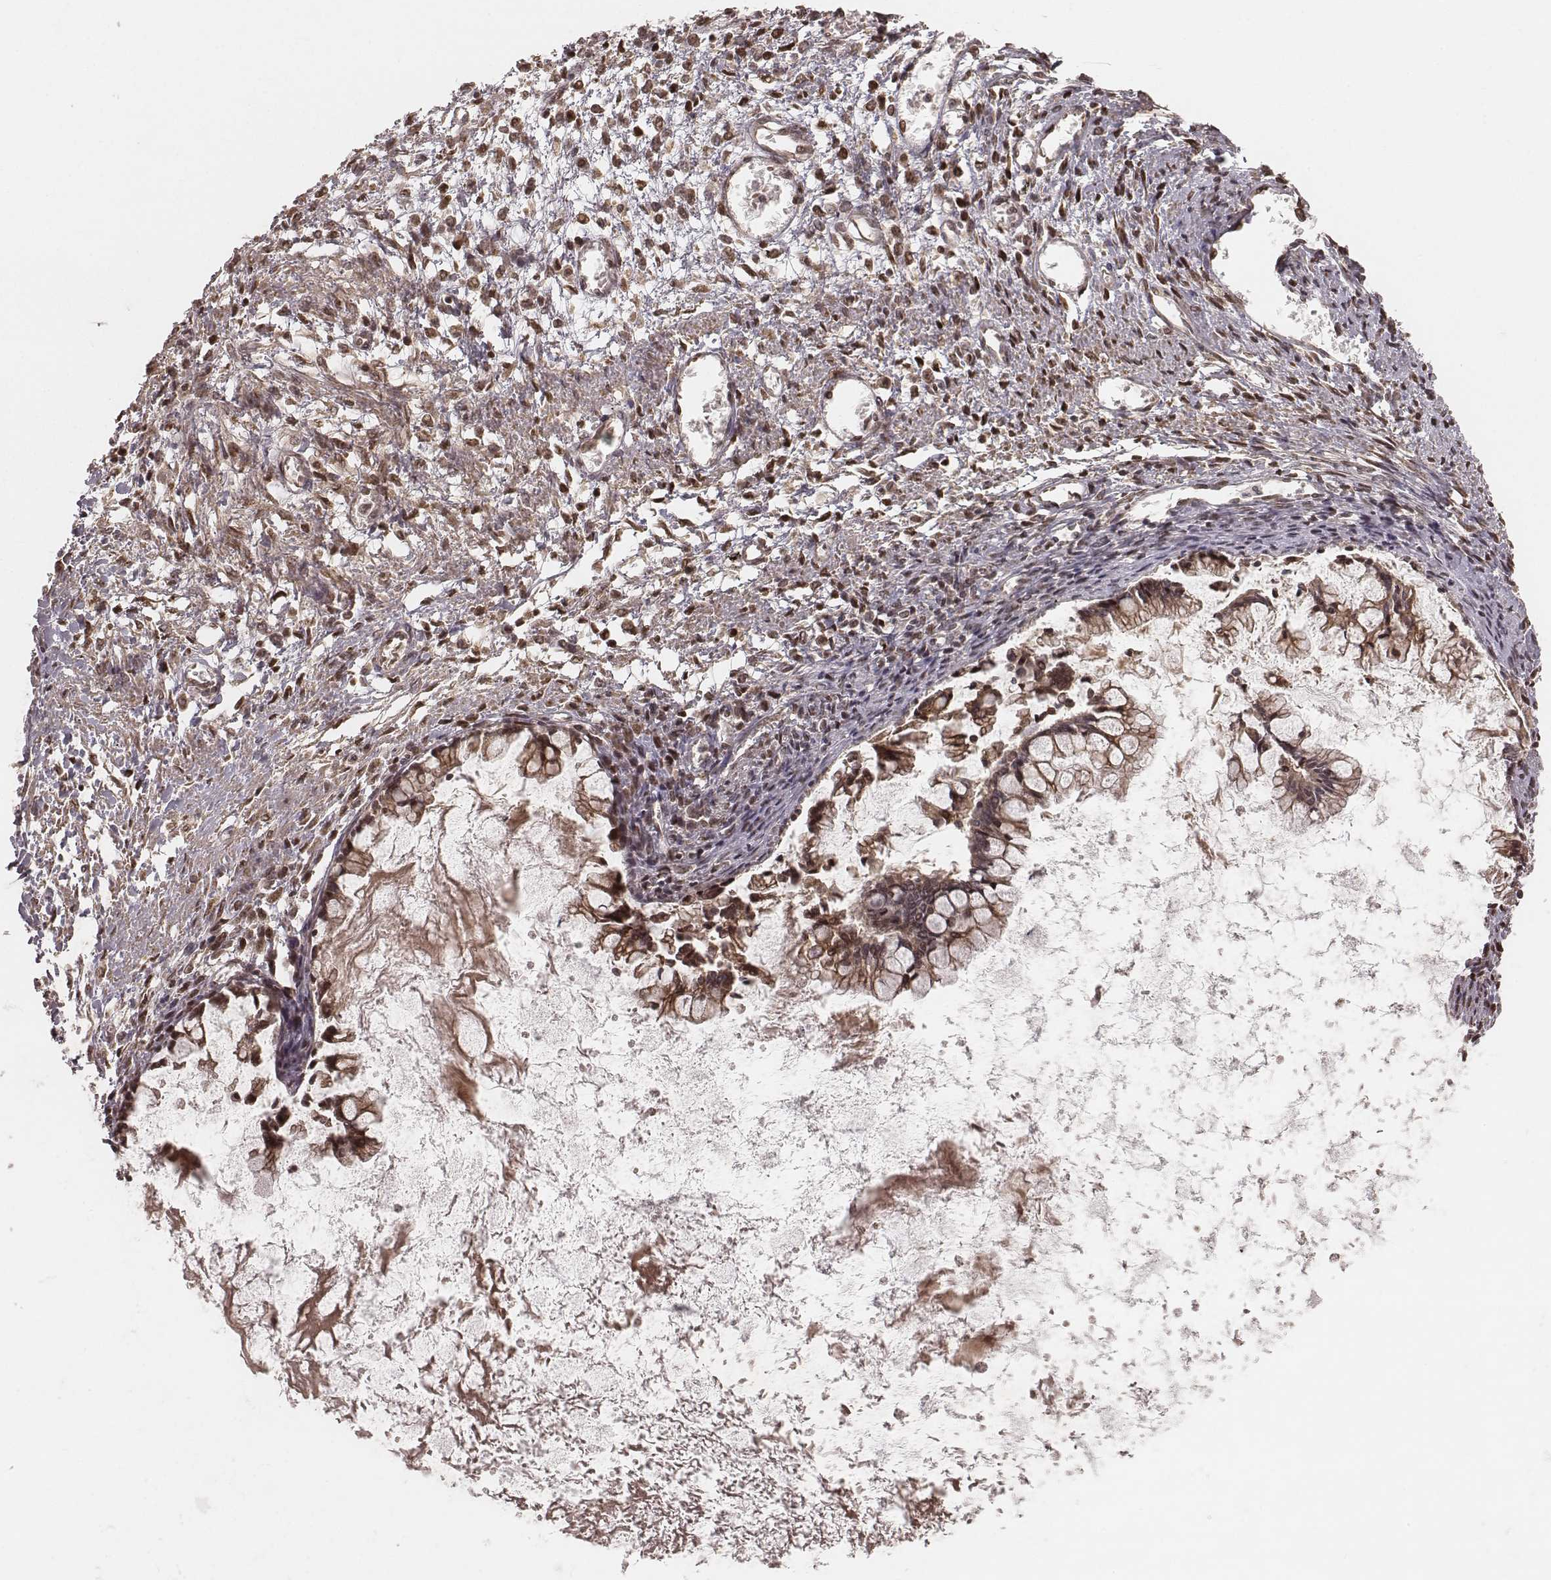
{"staining": {"intensity": "moderate", "quantity": ">75%", "location": "cytoplasmic/membranous"}, "tissue": "ovarian cancer", "cell_type": "Tumor cells", "image_type": "cancer", "snomed": [{"axis": "morphology", "description": "Cystadenocarcinoma, mucinous, NOS"}, {"axis": "topography", "description": "Ovary"}], "caption": "Immunohistochemistry (IHC) of human ovarian mucinous cystadenocarcinoma reveals medium levels of moderate cytoplasmic/membranous expression in approximately >75% of tumor cells.", "gene": "MYO19", "patient": {"sex": "female", "age": 67}}